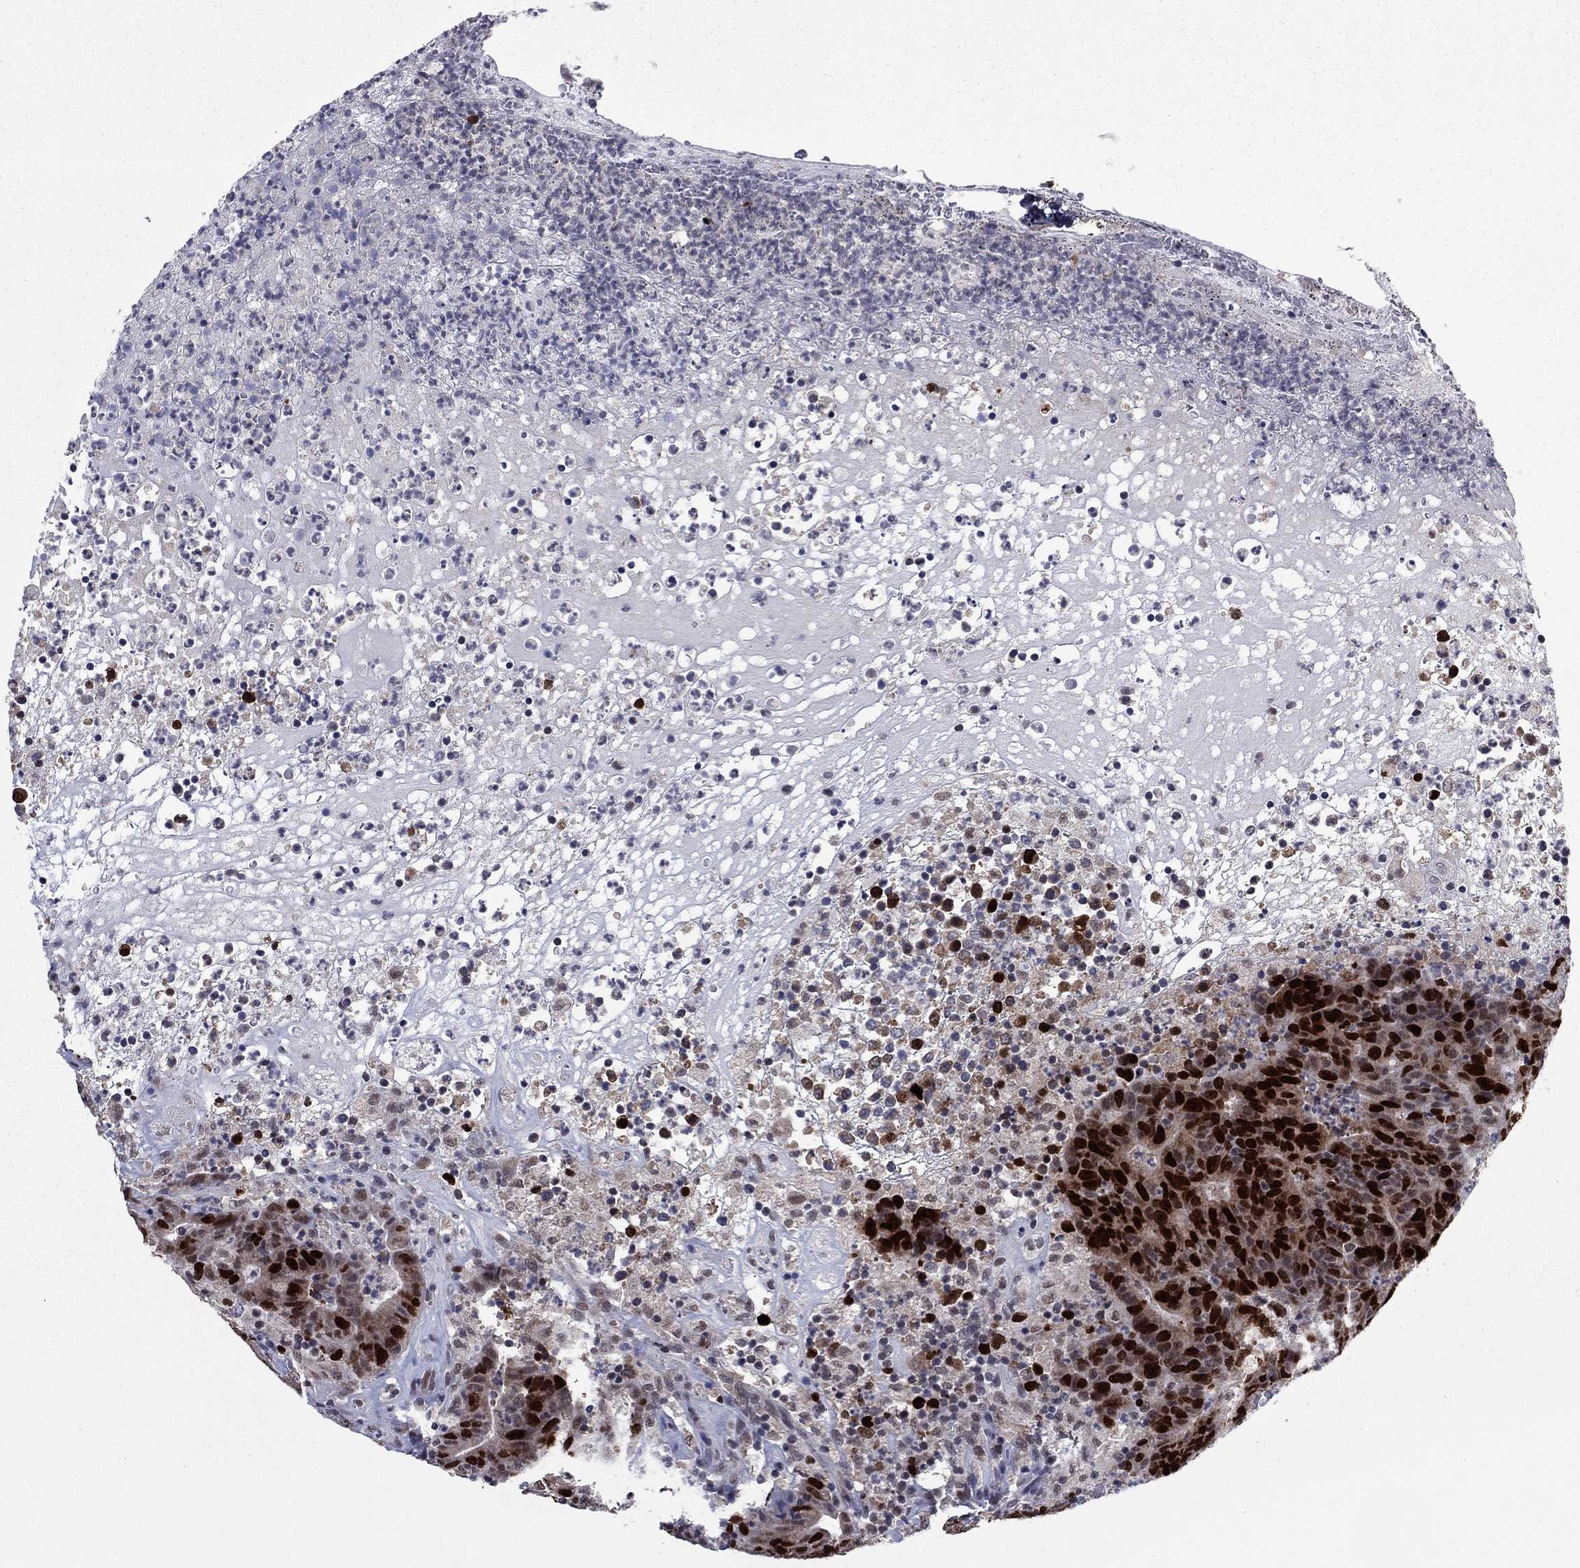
{"staining": {"intensity": "strong", "quantity": ">75%", "location": "nuclear"}, "tissue": "colorectal cancer", "cell_type": "Tumor cells", "image_type": "cancer", "snomed": [{"axis": "morphology", "description": "Adenocarcinoma, NOS"}, {"axis": "topography", "description": "Colon"}], "caption": "Immunohistochemistry (IHC) of human colorectal adenocarcinoma demonstrates high levels of strong nuclear staining in approximately >75% of tumor cells.", "gene": "CDCA5", "patient": {"sex": "female", "age": 75}}